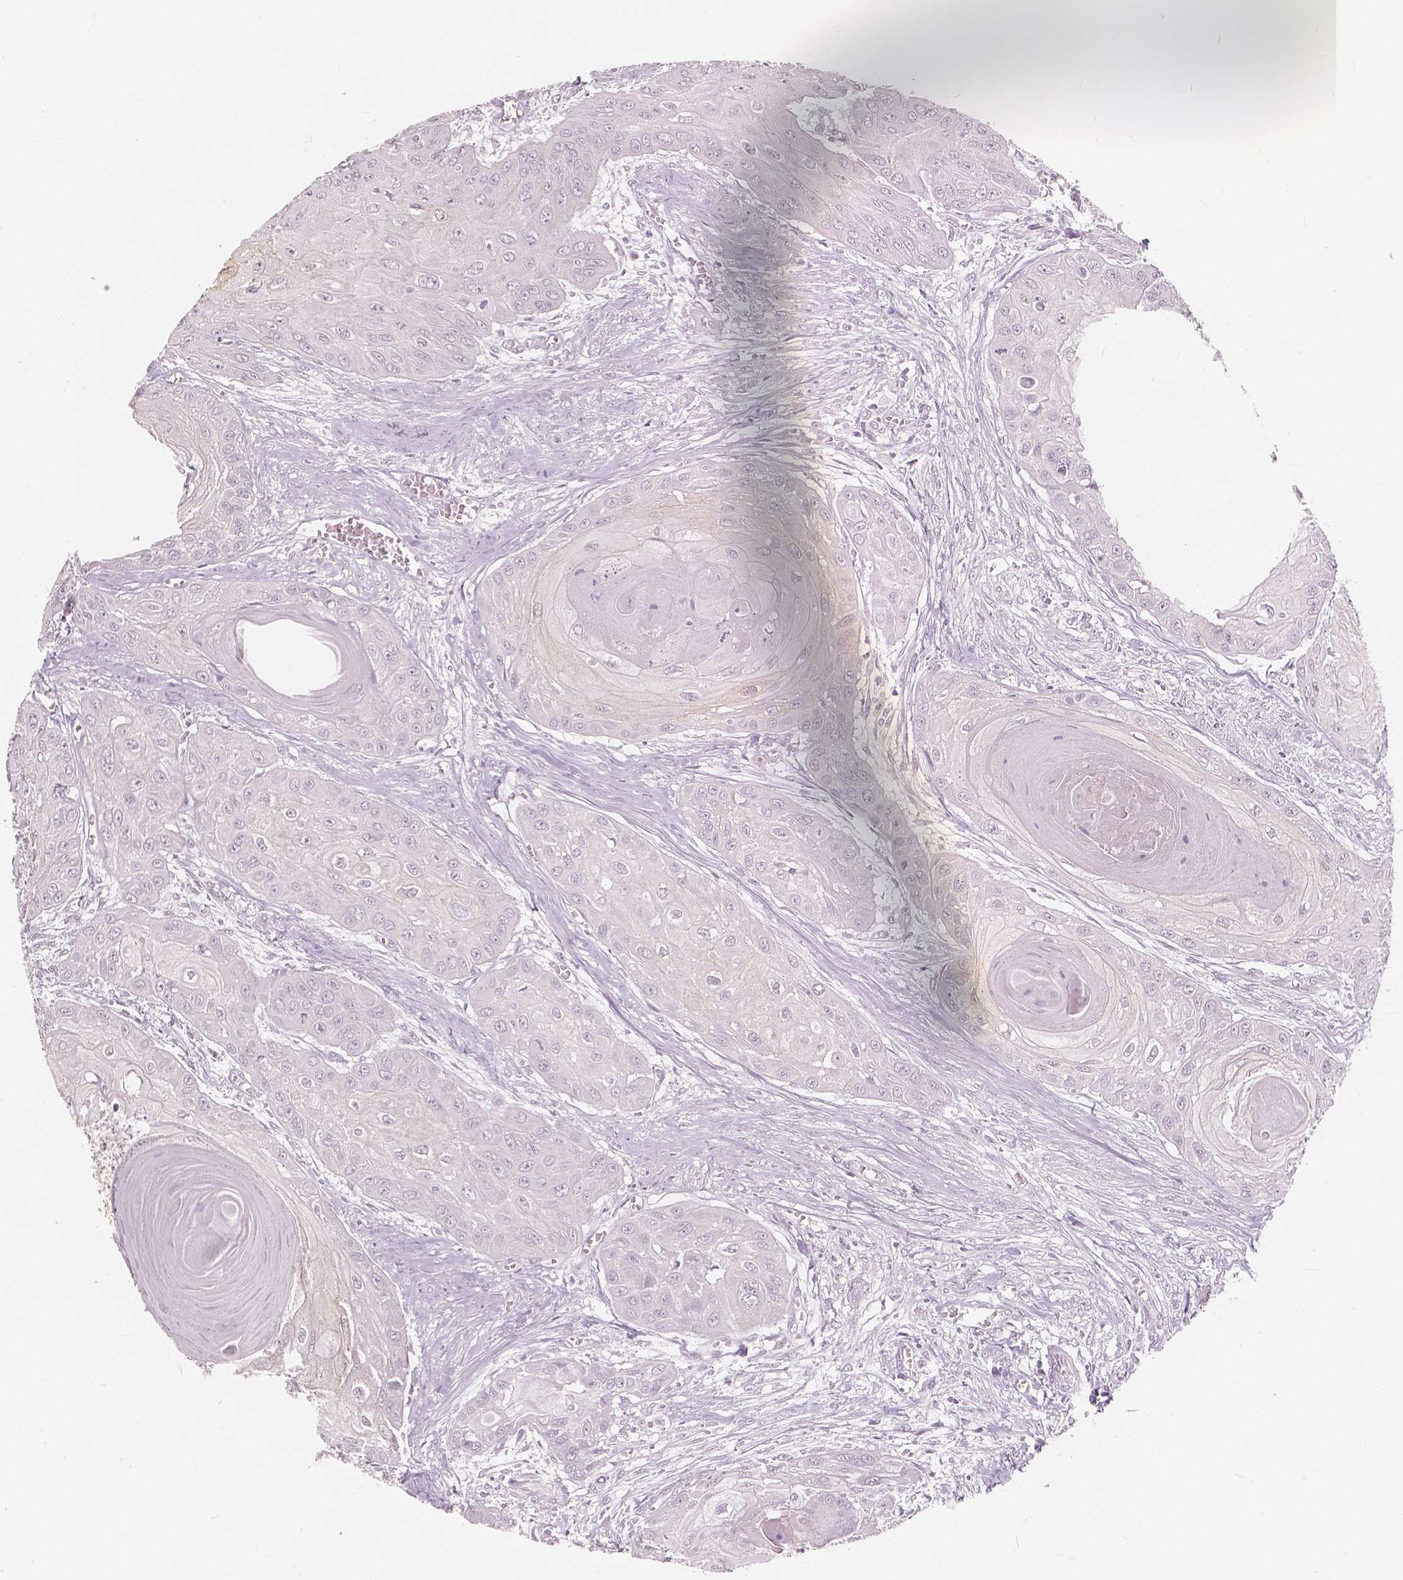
{"staining": {"intensity": "negative", "quantity": "none", "location": "none"}, "tissue": "head and neck cancer", "cell_type": "Tumor cells", "image_type": "cancer", "snomed": [{"axis": "morphology", "description": "Squamous cell carcinoma, NOS"}, {"axis": "topography", "description": "Oral tissue"}, {"axis": "topography", "description": "Head-Neck"}], "caption": "This is a photomicrograph of immunohistochemistry (IHC) staining of squamous cell carcinoma (head and neck), which shows no staining in tumor cells.", "gene": "SAT2", "patient": {"sex": "male", "age": 71}}